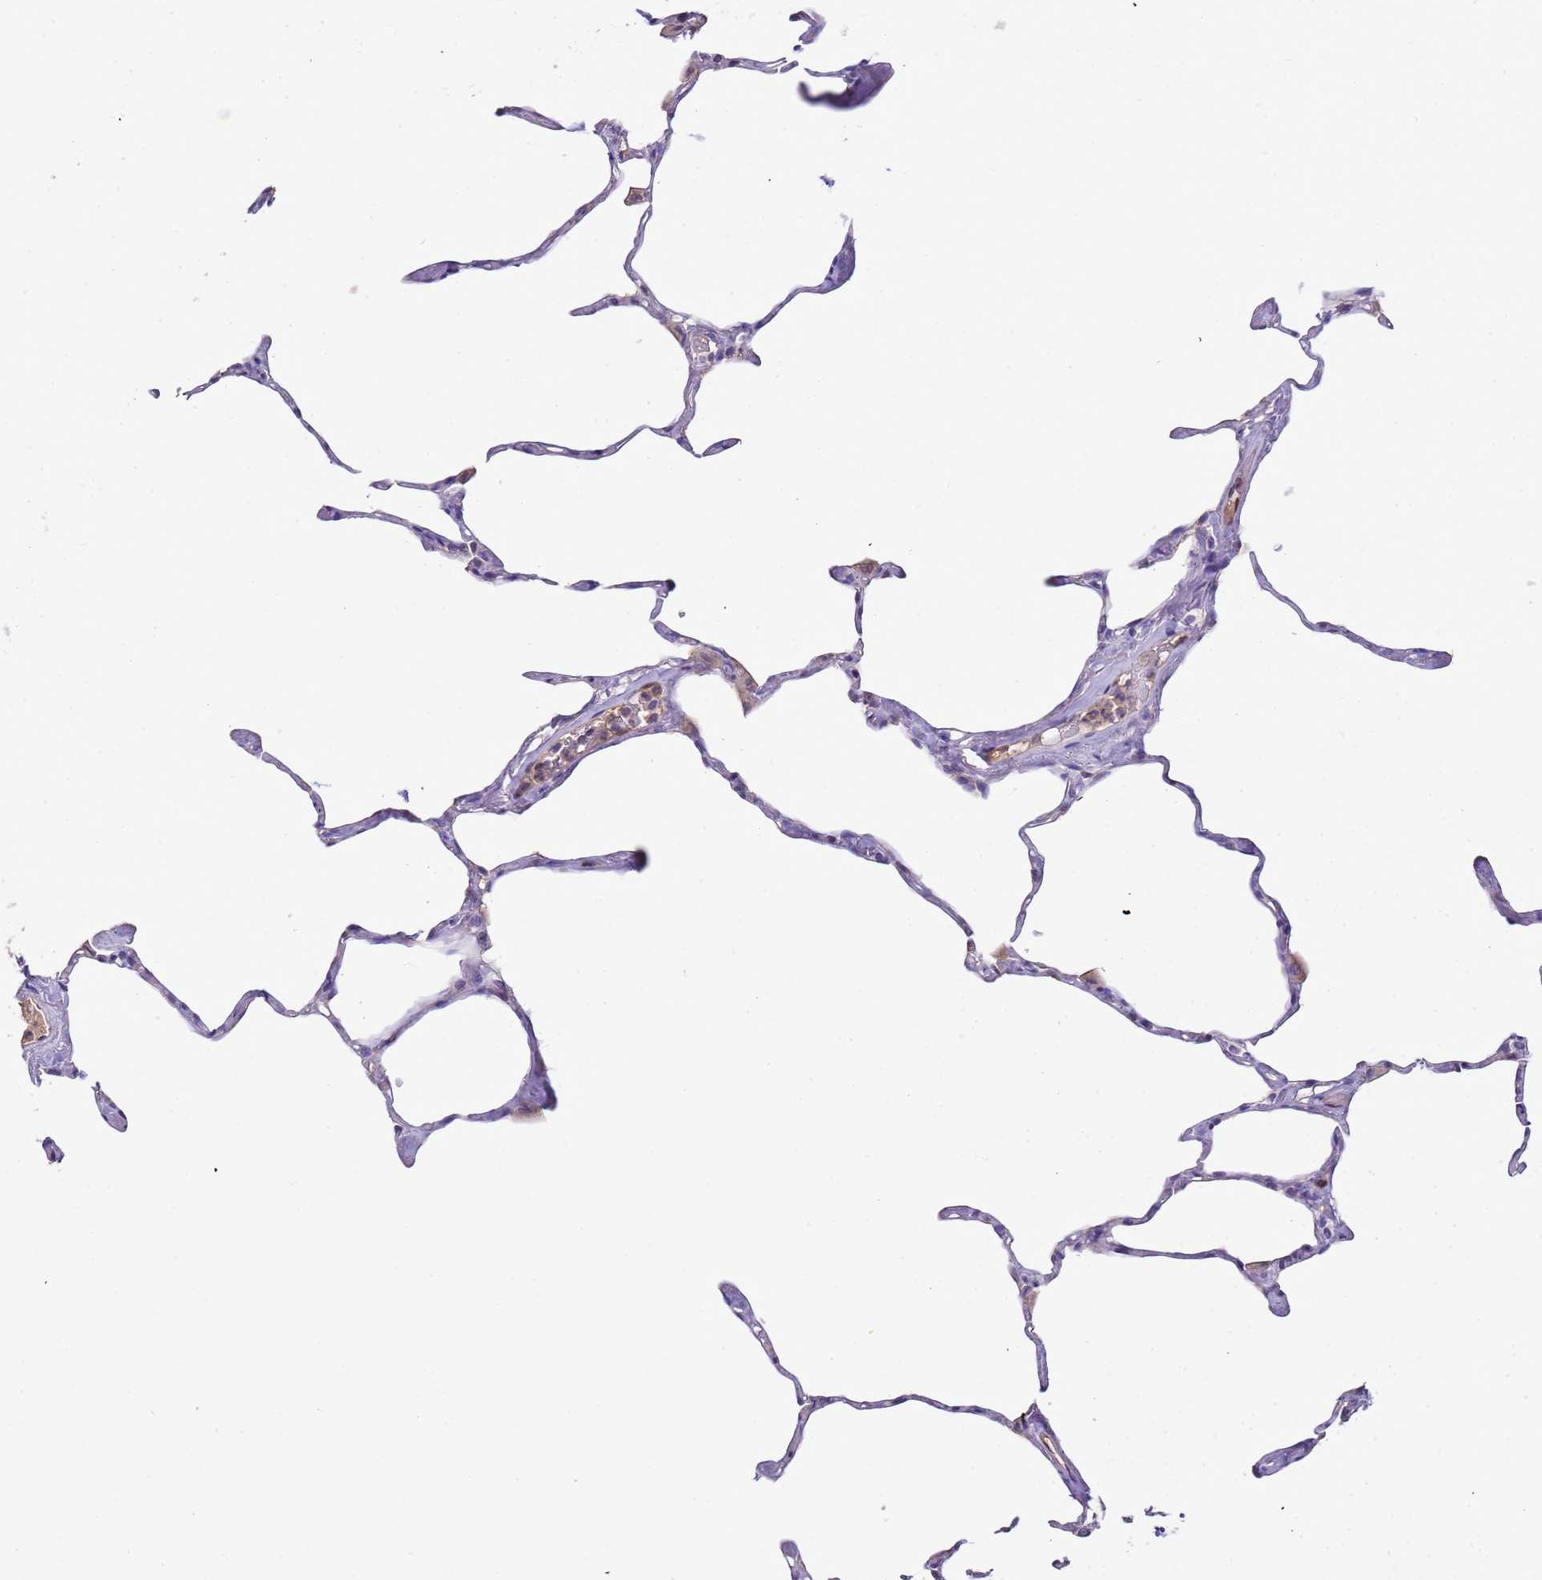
{"staining": {"intensity": "negative", "quantity": "none", "location": "none"}, "tissue": "lung", "cell_type": "Alveolar cells", "image_type": "normal", "snomed": [{"axis": "morphology", "description": "Normal tissue, NOS"}, {"axis": "topography", "description": "Lung"}], "caption": "An image of lung stained for a protein displays no brown staining in alveolar cells. (DAB immunohistochemistry (IHC) with hematoxylin counter stain).", "gene": "PLCXD3", "patient": {"sex": "male", "age": 65}}